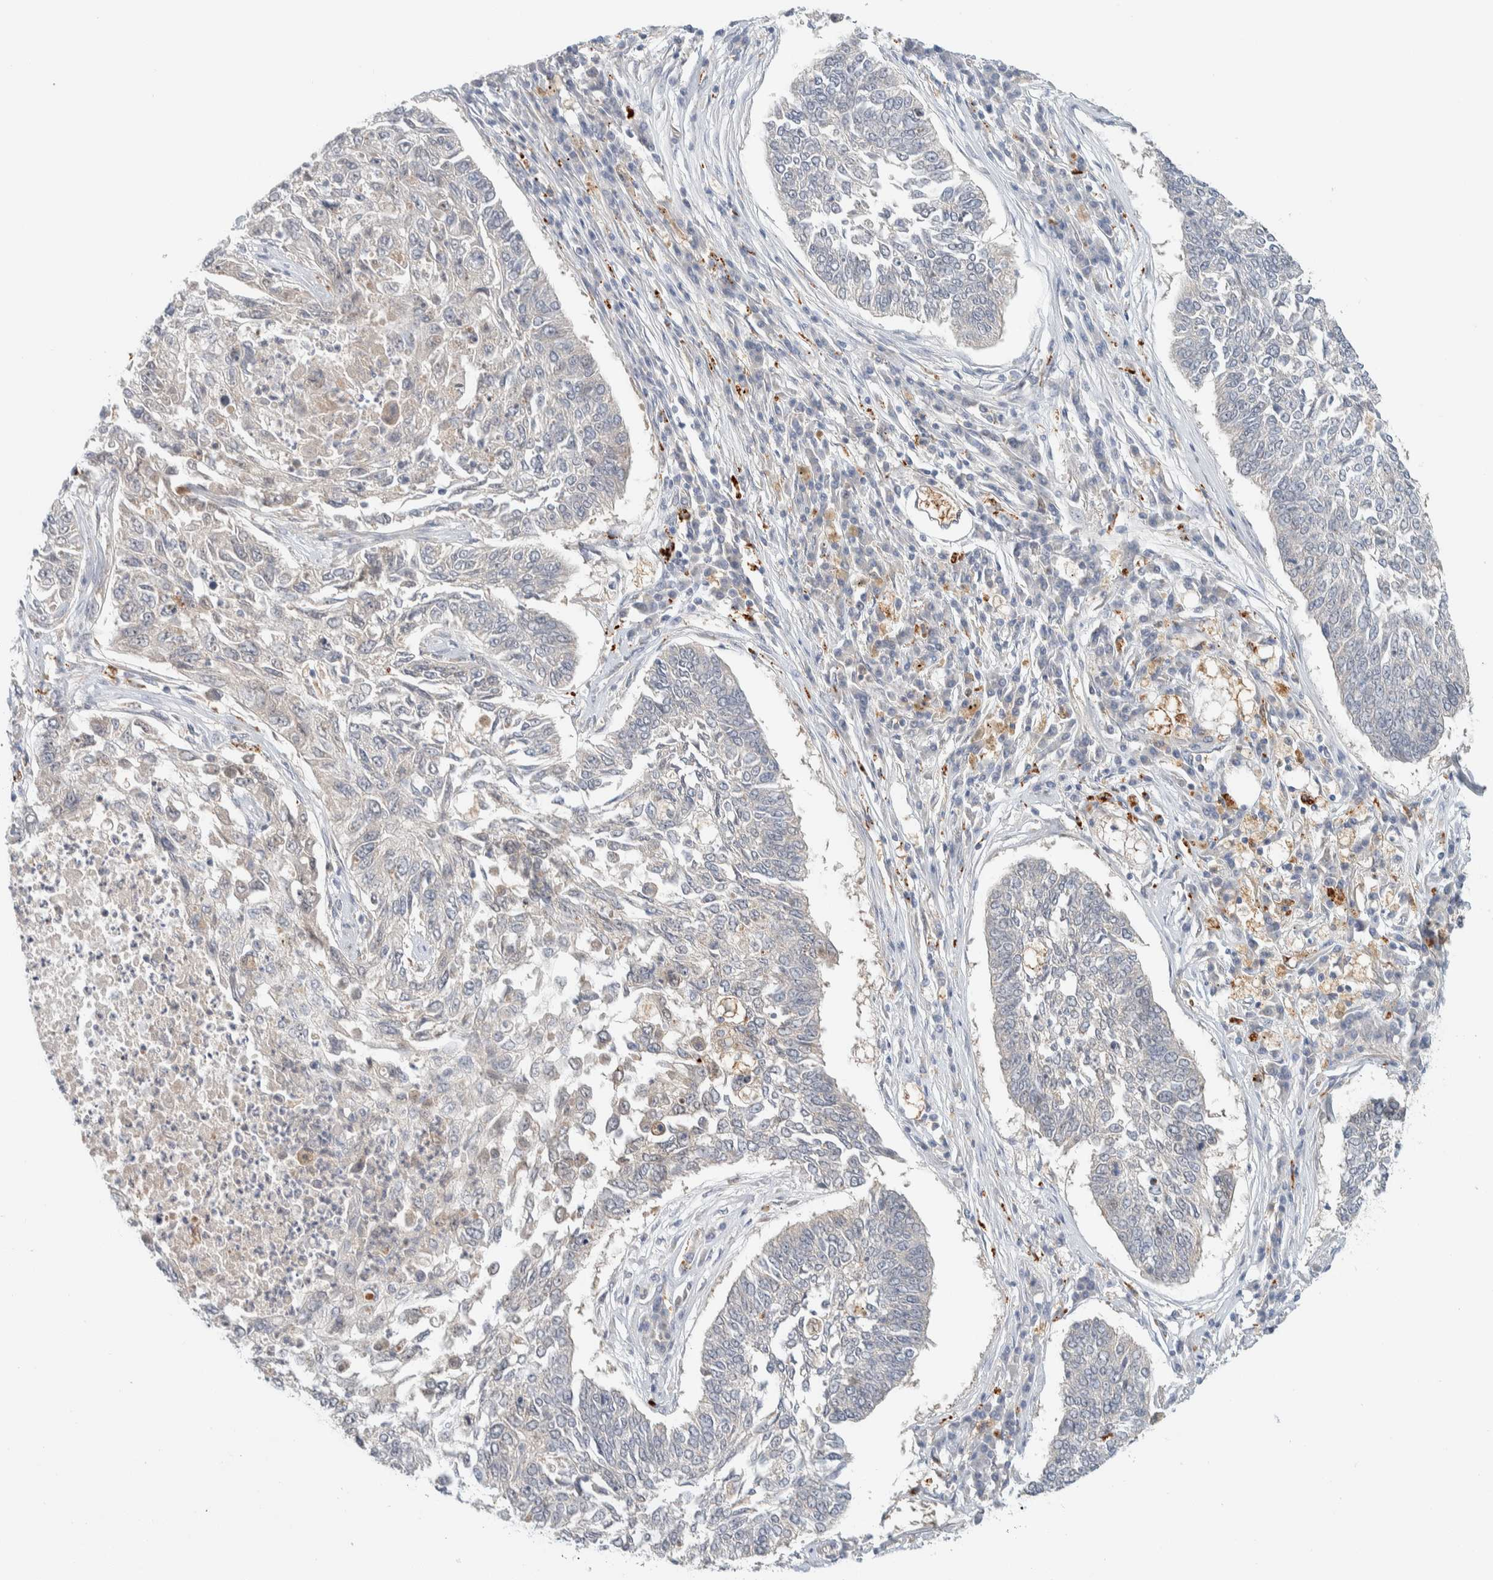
{"staining": {"intensity": "negative", "quantity": "none", "location": "none"}, "tissue": "lung cancer", "cell_type": "Tumor cells", "image_type": "cancer", "snomed": [{"axis": "morphology", "description": "Normal tissue, NOS"}, {"axis": "morphology", "description": "Squamous cell carcinoma, NOS"}, {"axis": "topography", "description": "Cartilage tissue"}, {"axis": "topography", "description": "Bronchus"}, {"axis": "topography", "description": "Lung"}], "caption": "A histopathology image of human squamous cell carcinoma (lung) is negative for staining in tumor cells. (DAB (3,3'-diaminobenzidine) IHC, high magnification).", "gene": "GCLM", "patient": {"sex": "female", "age": 49}}